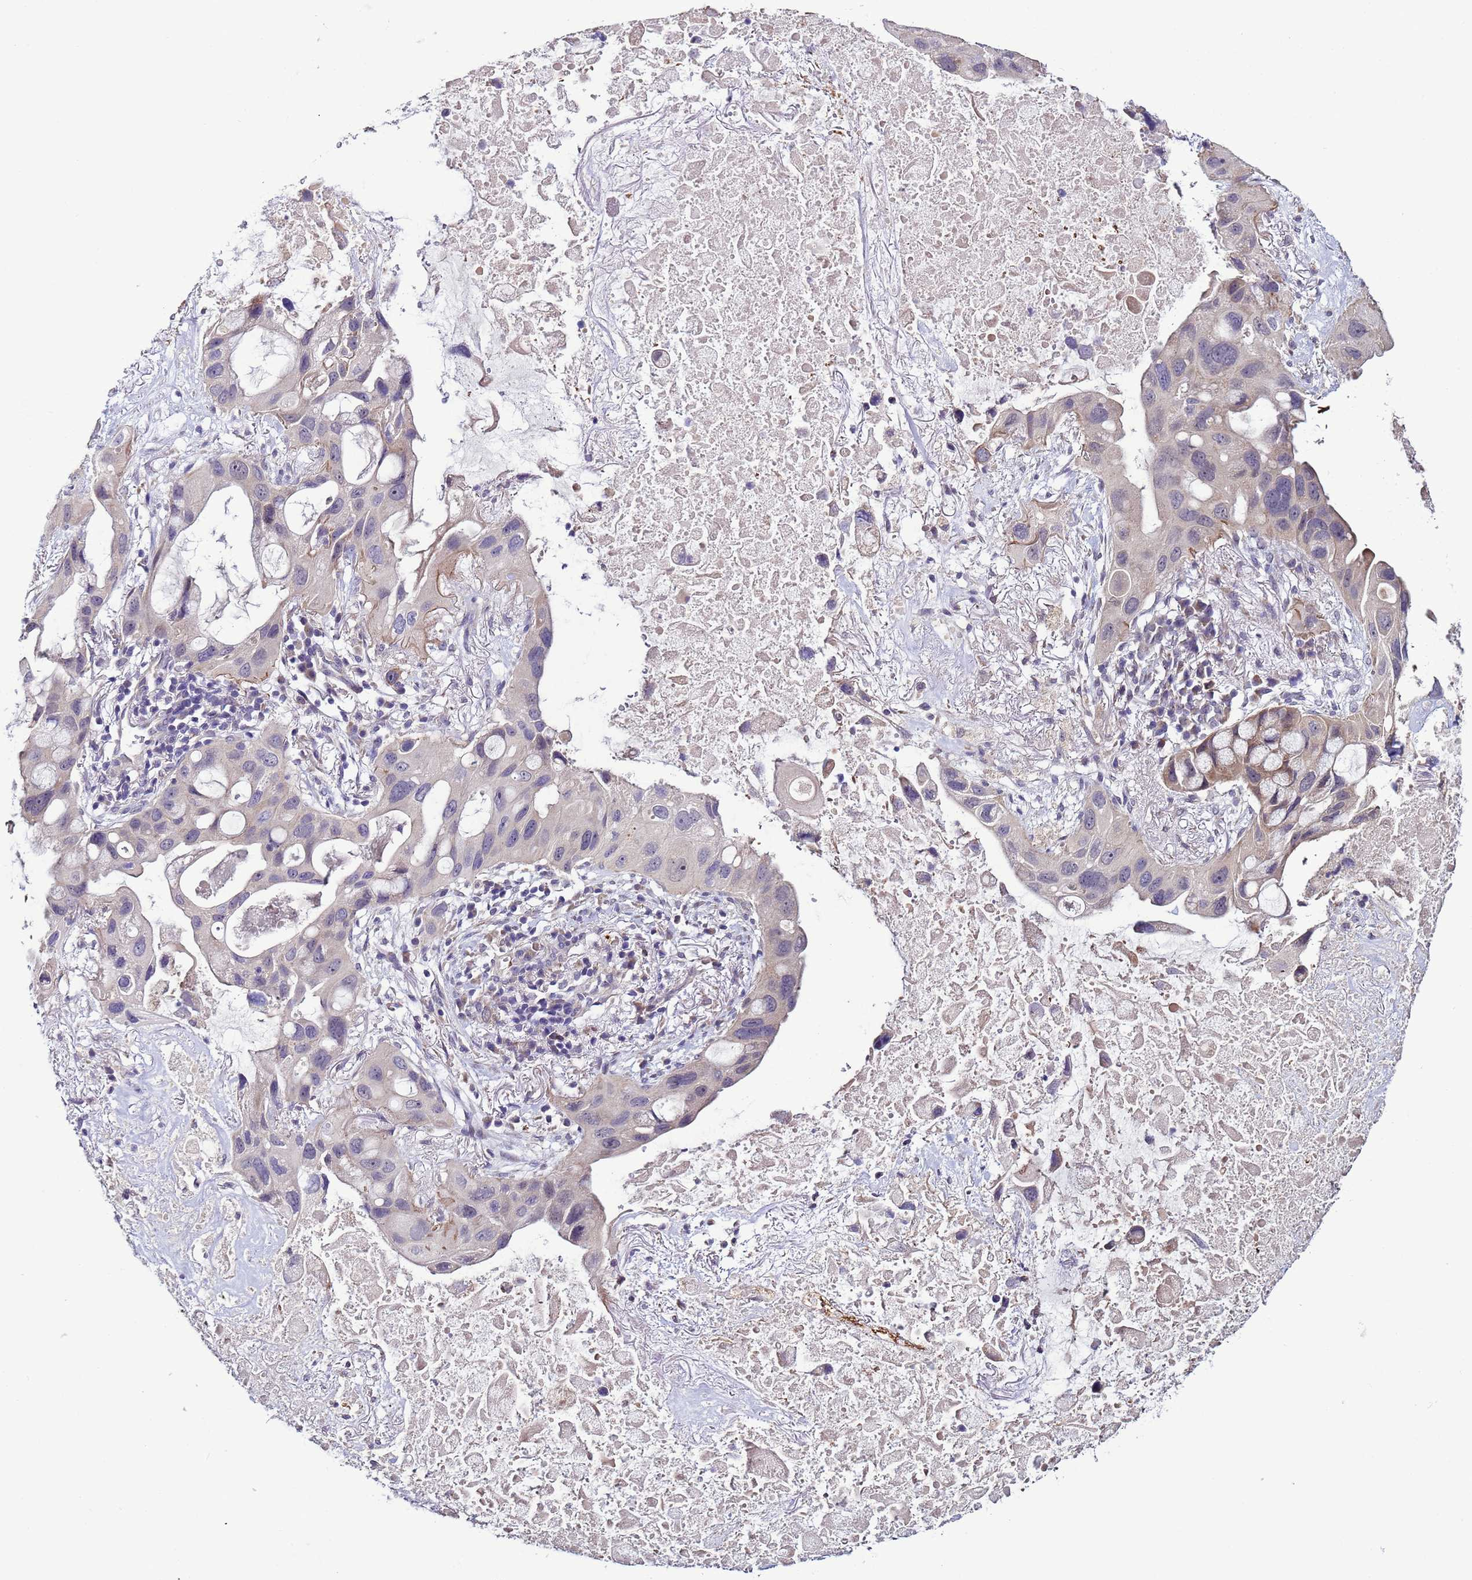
{"staining": {"intensity": "weak", "quantity": "<25%", "location": "cytoplasmic/membranous"}, "tissue": "lung cancer", "cell_type": "Tumor cells", "image_type": "cancer", "snomed": [{"axis": "morphology", "description": "Squamous cell carcinoma, NOS"}, {"axis": "topography", "description": "Lung"}], "caption": "Tumor cells are negative for protein expression in human lung squamous cell carcinoma.", "gene": "CLHC1", "patient": {"sex": "female", "age": 73}}